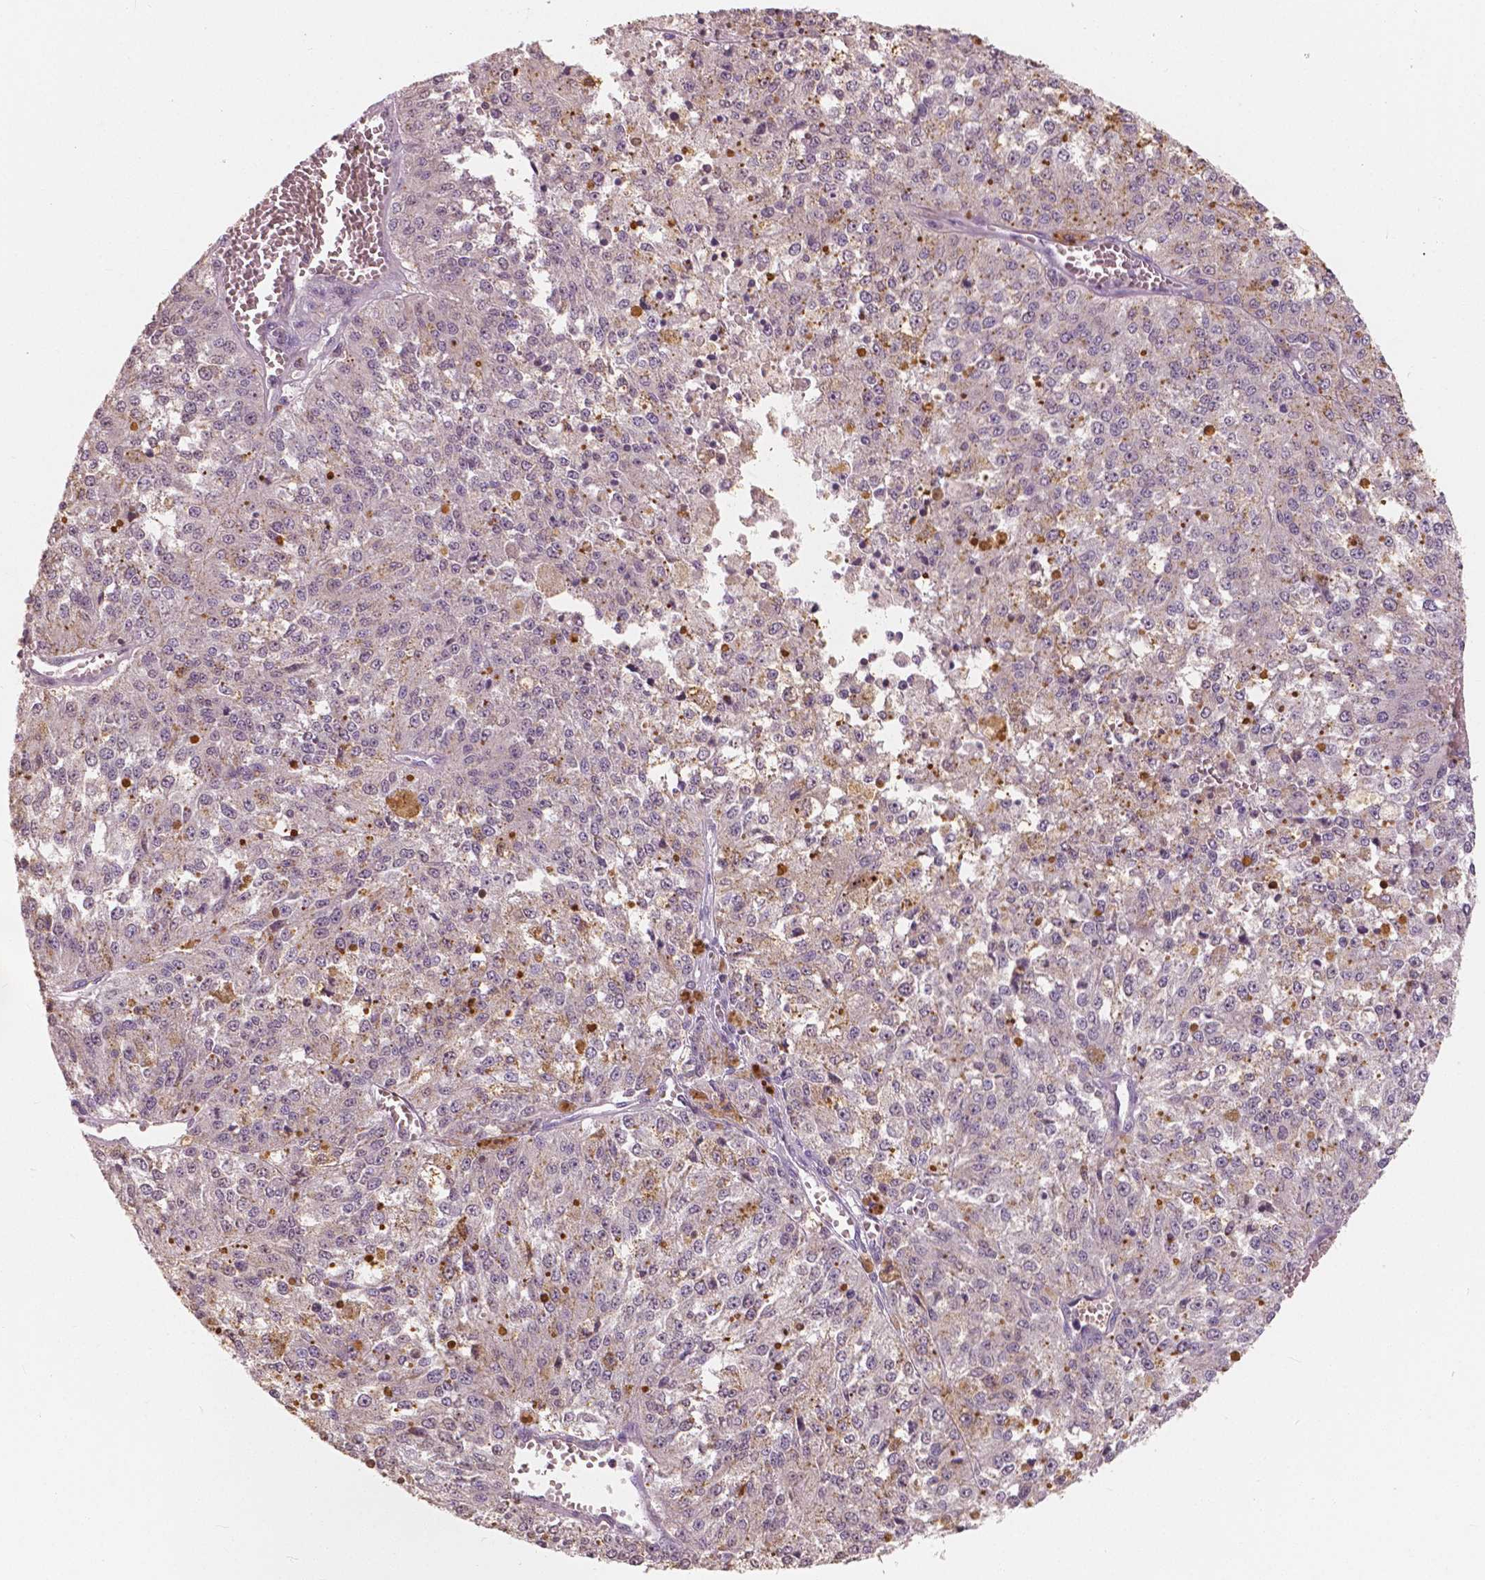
{"staining": {"intensity": "negative", "quantity": "none", "location": "none"}, "tissue": "melanoma", "cell_type": "Tumor cells", "image_type": "cancer", "snomed": [{"axis": "morphology", "description": "Malignant melanoma, Metastatic site"}, {"axis": "topography", "description": "Lymph node"}], "caption": "Immunohistochemical staining of human melanoma demonstrates no significant positivity in tumor cells.", "gene": "SAT2", "patient": {"sex": "female", "age": 64}}